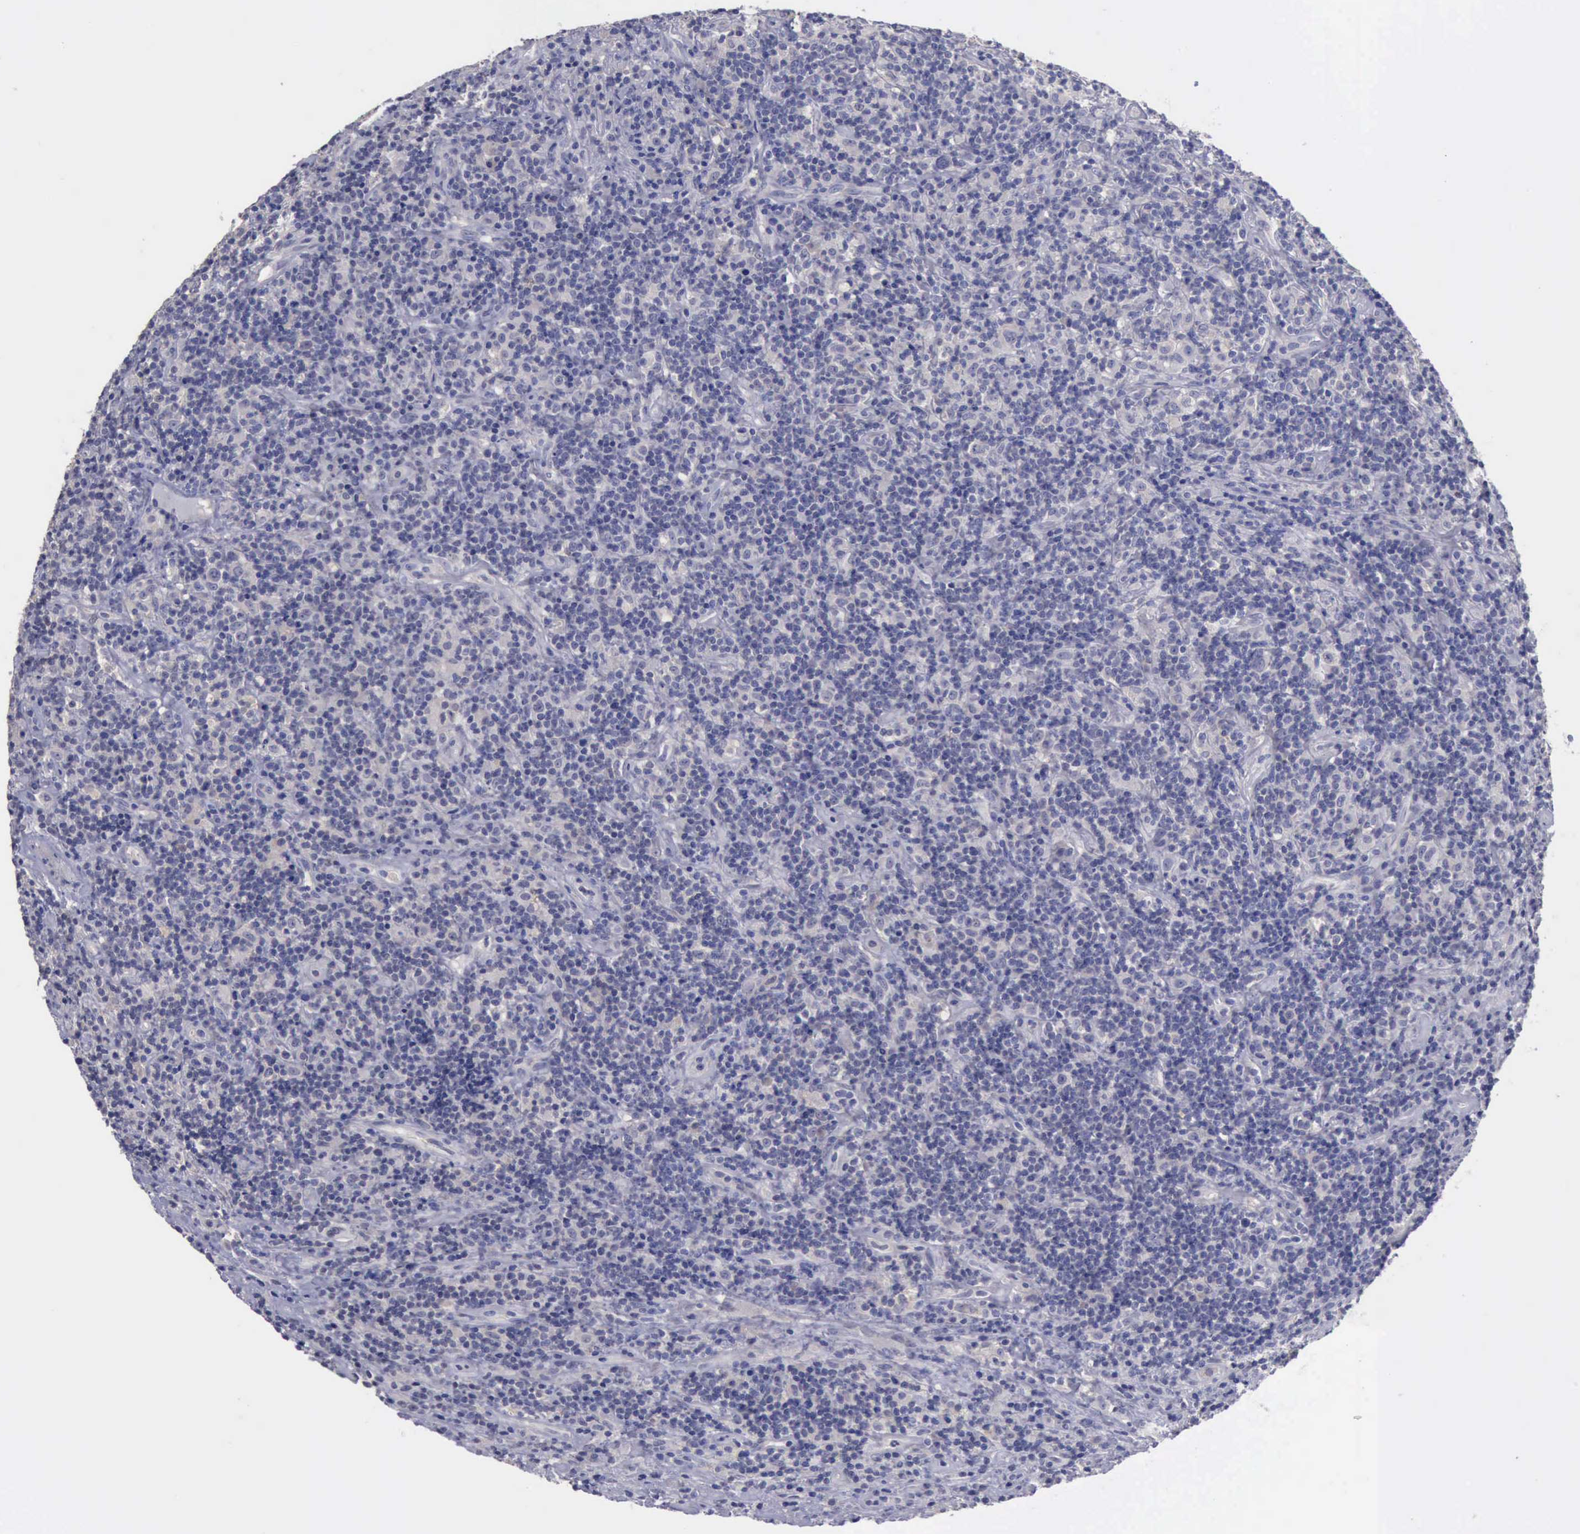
{"staining": {"intensity": "negative", "quantity": "none", "location": "none"}, "tissue": "lymphoma", "cell_type": "Tumor cells", "image_type": "cancer", "snomed": [{"axis": "morphology", "description": "Hodgkin's disease, NOS"}, {"axis": "topography", "description": "Lymph node"}], "caption": "DAB (3,3'-diaminobenzidine) immunohistochemical staining of human lymphoma demonstrates no significant positivity in tumor cells.", "gene": "PHKA1", "patient": {"sex": "male", "age": 46}}